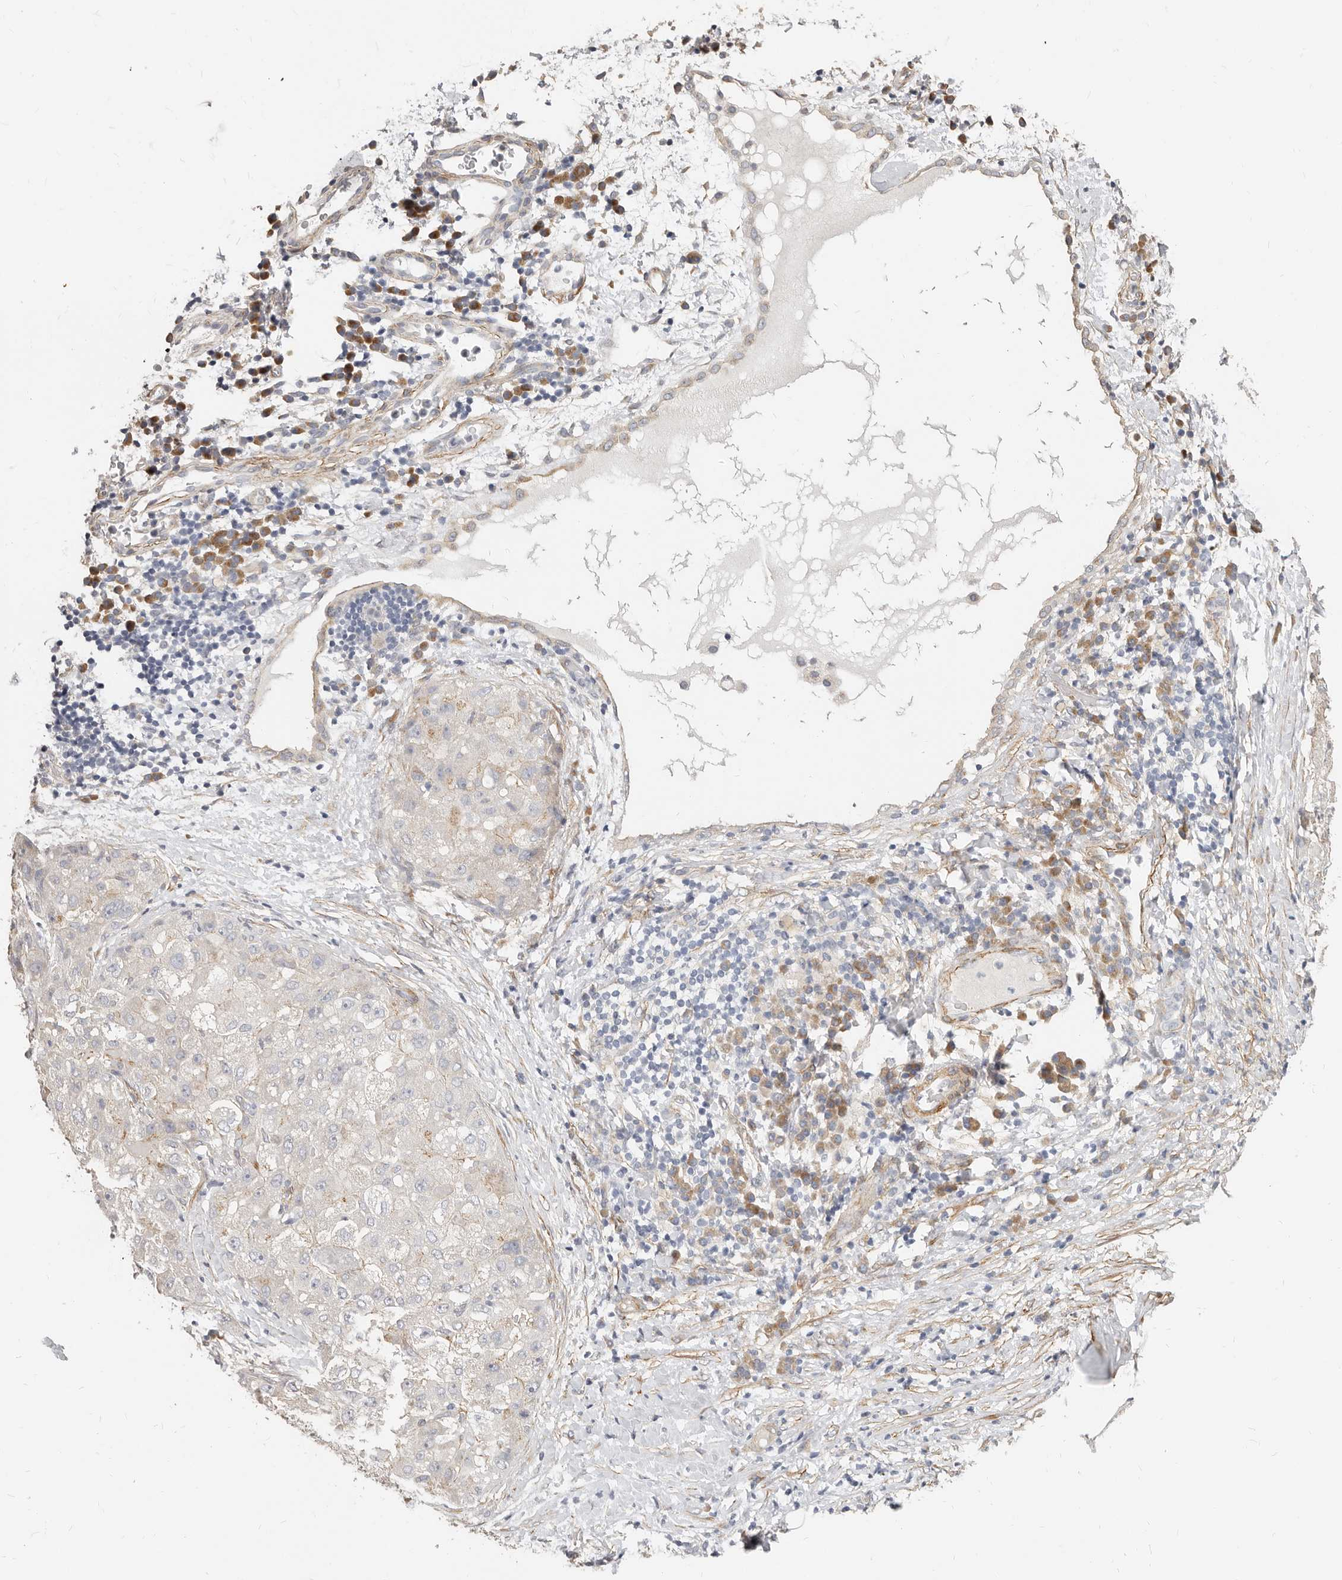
{"staining": {"intensity": "weak", "quantity": "<25%", "location": "cytoplasmic/membranous"}, "tissue": "liver cancer", "cell_type": "Tumor cells", "image_type": "cancer", "snomed": [{"axis": "morphology", "description": "Carcinoma, Hepatocellular, NOS"}, {"axis": "topography", "description": "Liver"}], "caption": "Immunohistochemical staining of human hepatocellular carcinoma (liver) shows no significant positivity in tumor cells.", "gene": "RABAC1", "patient": {"sex": "male", "age": 80}}